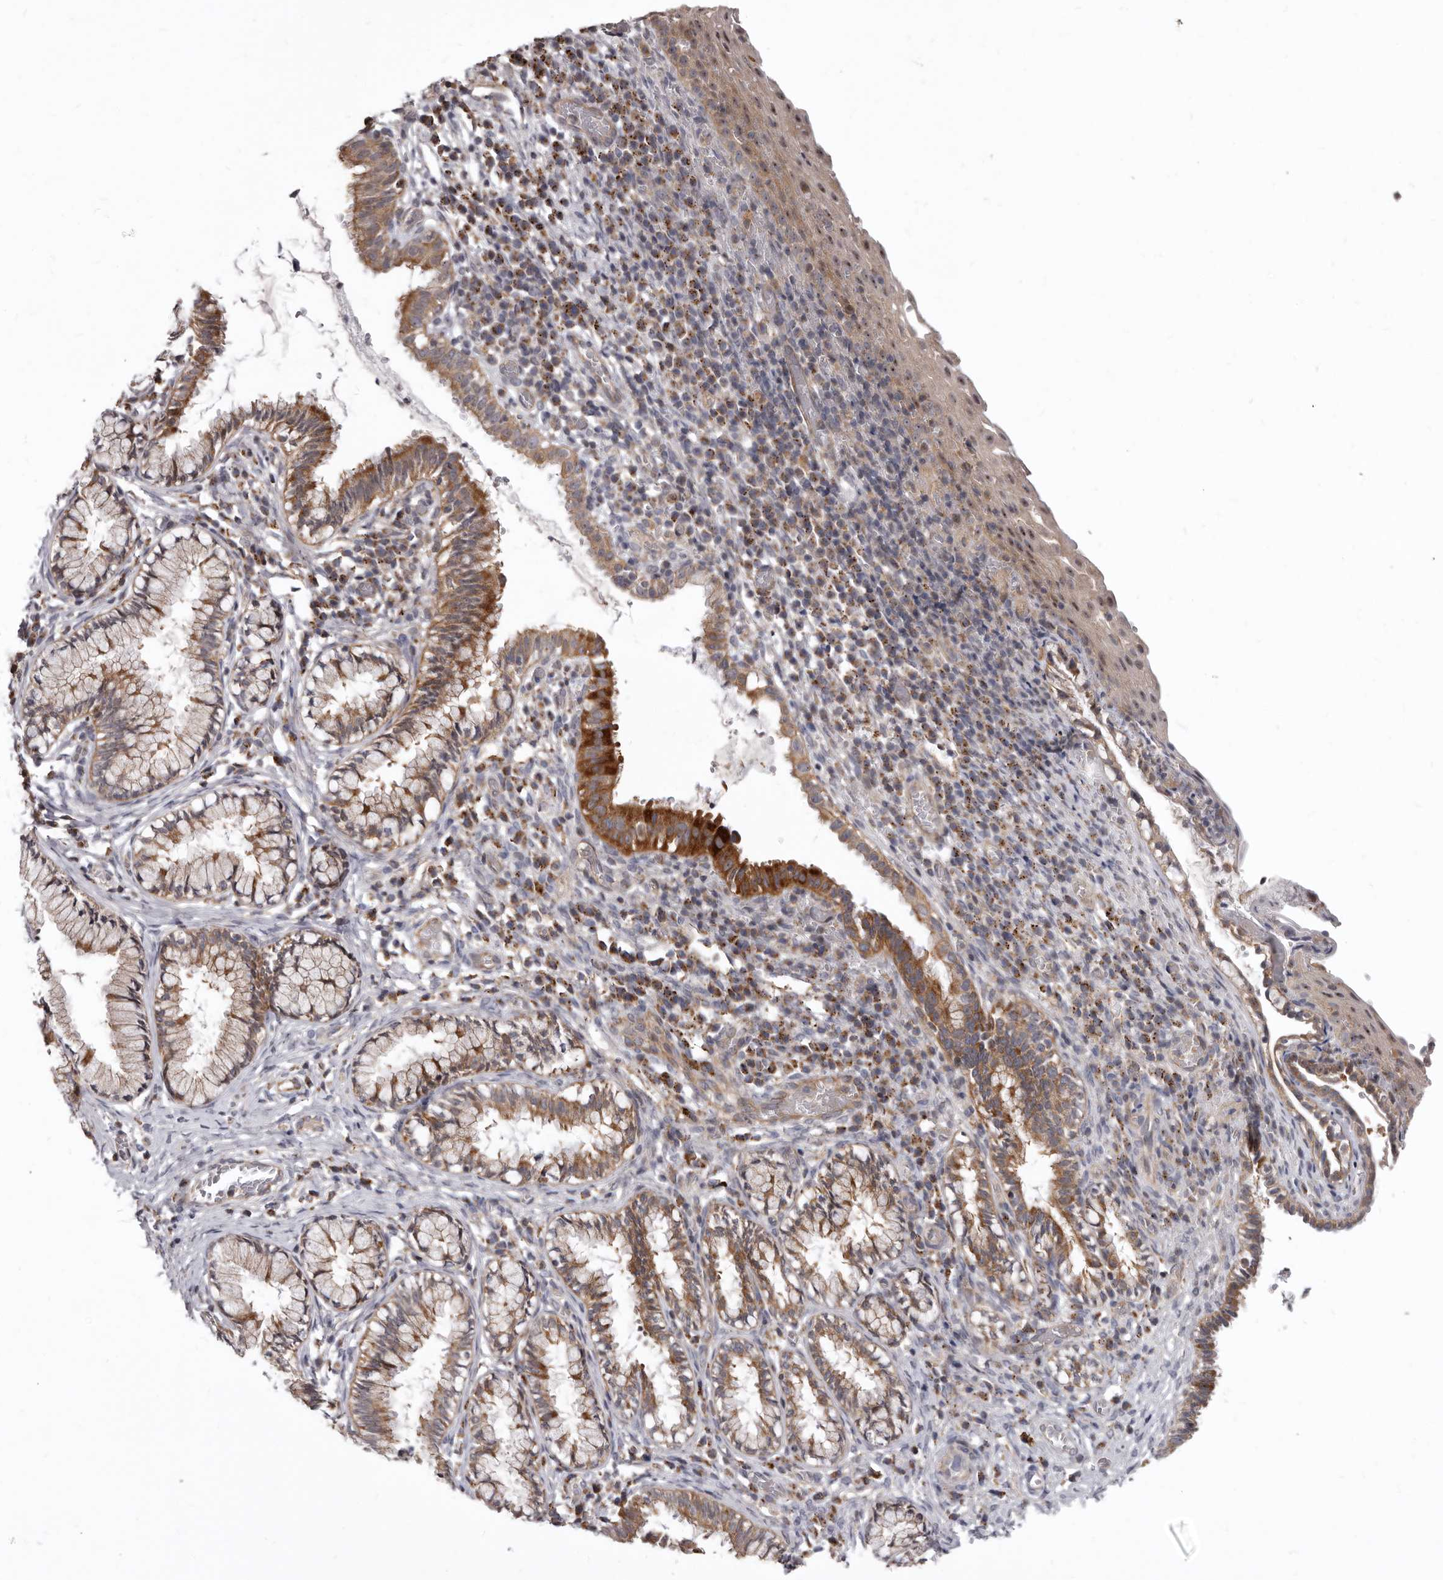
{"staining": {"intensity": "moderate", "quantity": "25%-75%", "location": "cytoplasmic/membranous"}, "tissue": "cervix", "cell_type": "Glandular cells", "image_type": "normal", "snomed": [{"axis": "morphology", "description": "Normal tissue, NOS"}, {"axis": "topography", "description": "Cervix"}], "caption": "Protein staining of normal cervix exhibits moderate cytoplasmic/membranous expression in approximately 25%-75% of glandular cells. Using DAB (3,3'-diaminobenzidine) (brown) and hematoxylin (blue) stains, captured at high magnification using brightfield microscopy.", "gene": "SMC4", "patient": {"sex": "female", "age": 27}}